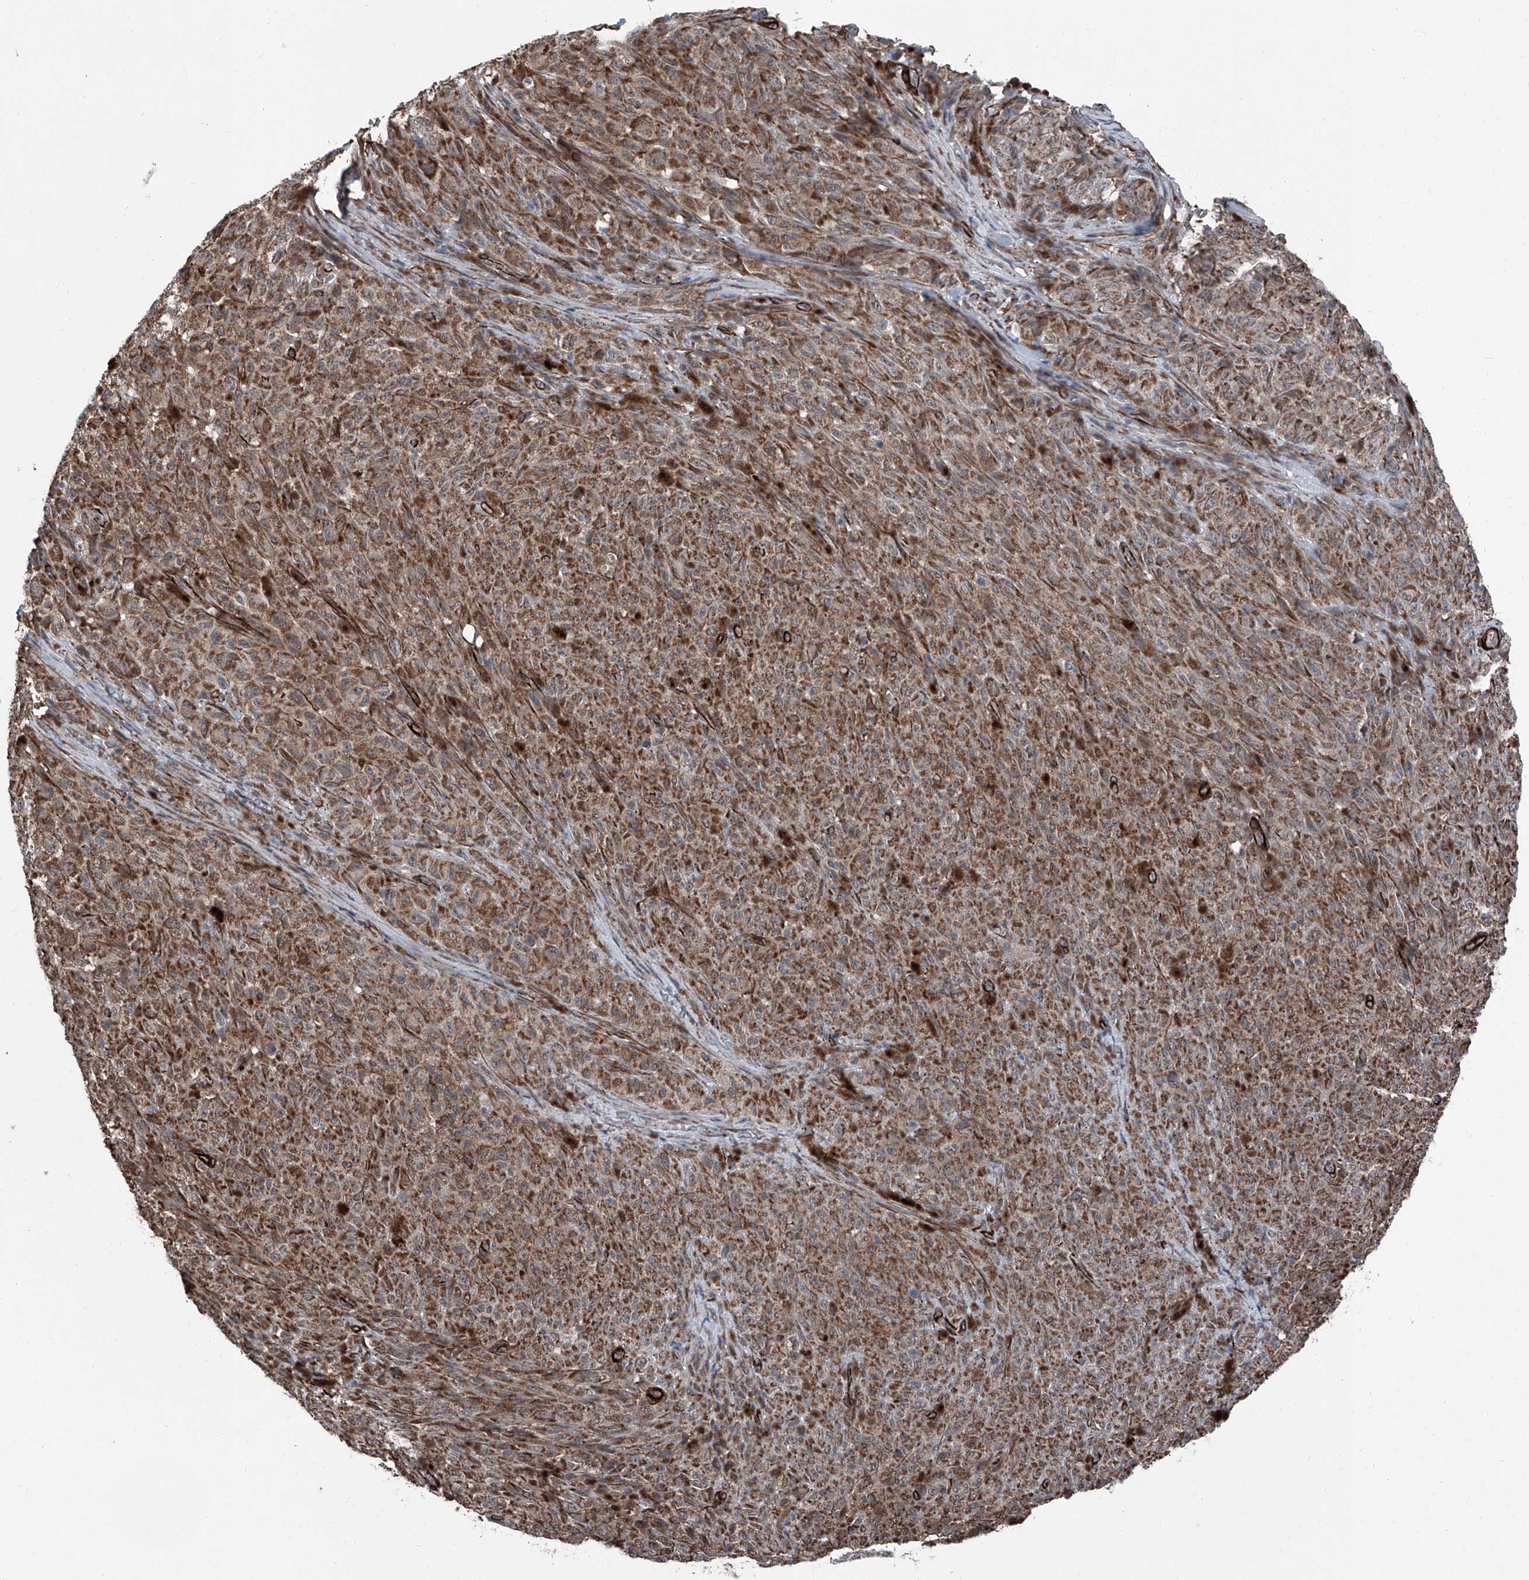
{"staining": {"intensity": "moderate", "quantity": ">75%", "location": "cytoplasmic/membranous"}, "tissue": "melanoma", "cell_type": "Tumor cells", "image_type": "cancer", "snomed": [{"axis": "morphology", "description": "Malignant melanoma, NOS"}, {"axis": "topography", "description": "Skin"}], "caption": "Malignant melanoma stained with a protein marker displays moderate staining in tumor cells.", "gene": "COA7", "patient": {"sex": "female", "age": 82}}